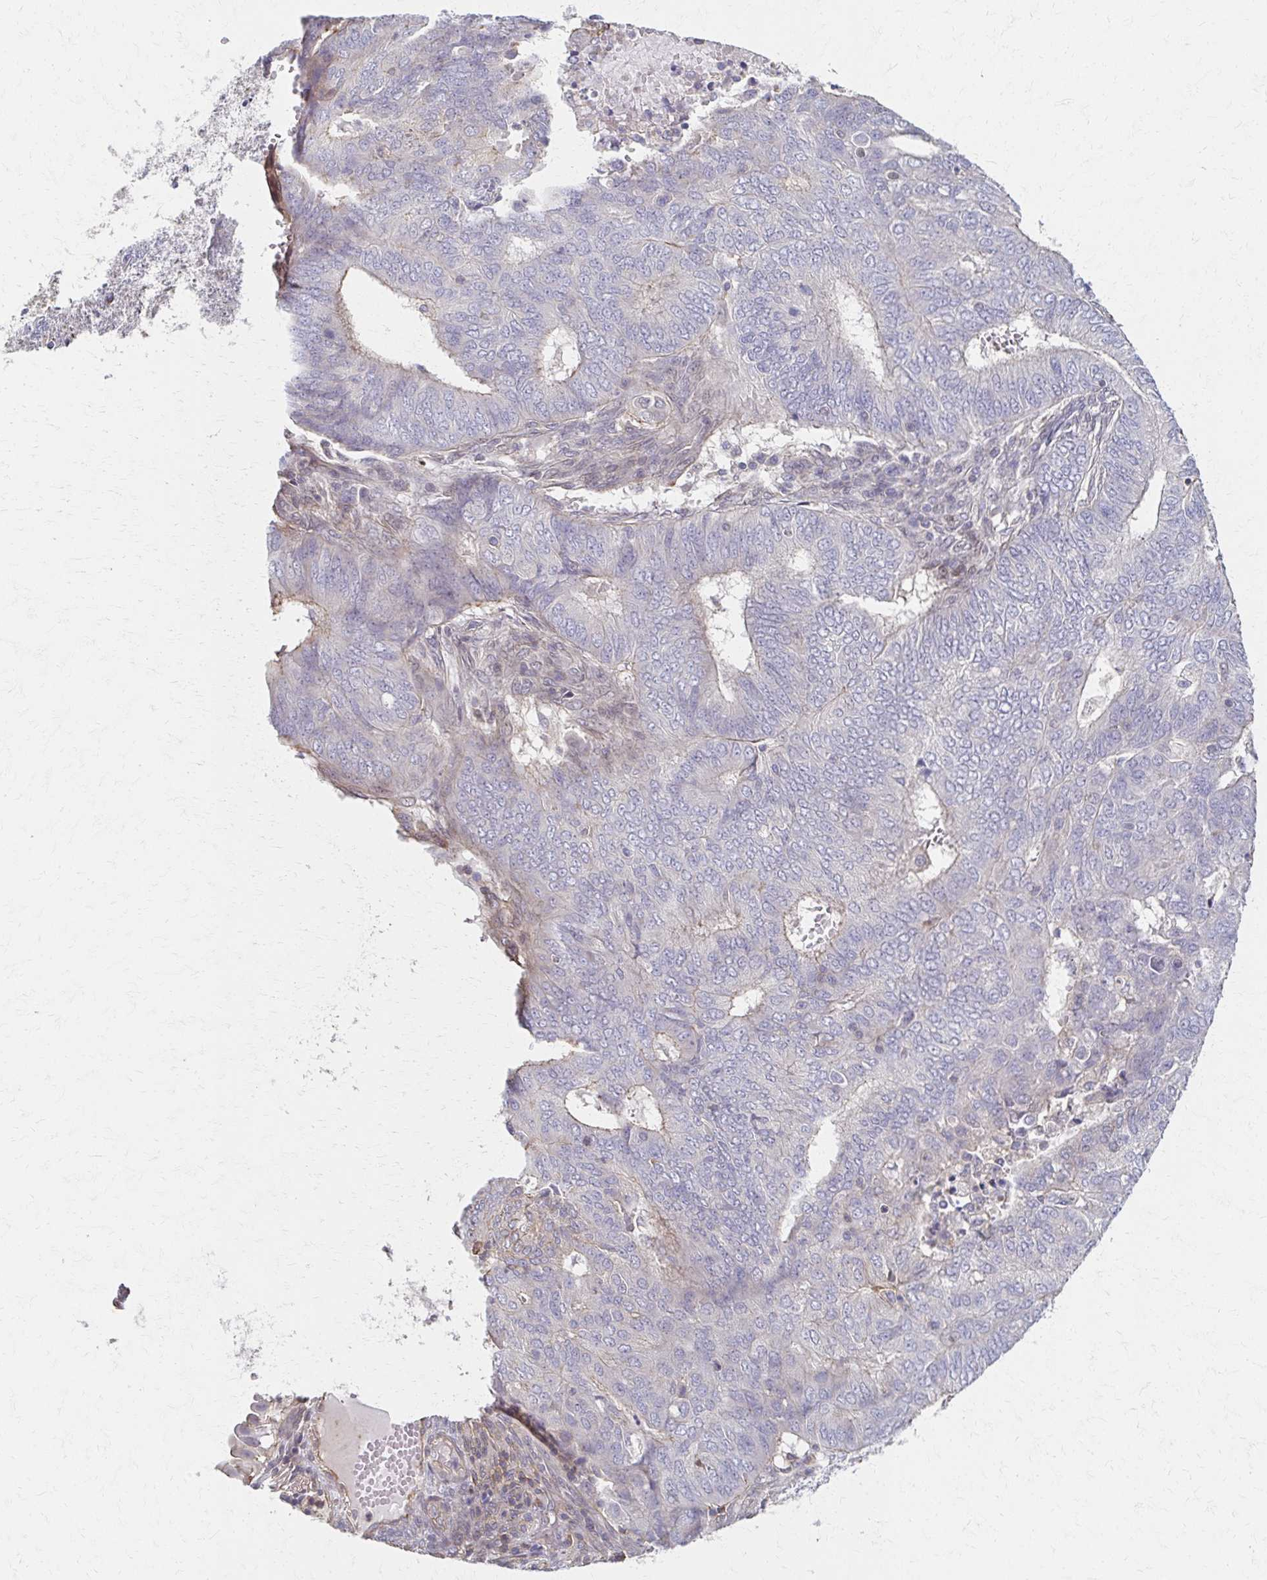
{"staining": {"intensity": "negative", "quantity": "none", "location": "none"}, "tissue": "endometrial cancer", "cell_type": "Tumor cells", "image_type": "cancer", "snomed": [{"axis": "morphology", "description": "Adenocarcinoma, NOS"}, {"axis": "topography", "description": "Endometrium"}], "caption": "Histopathology image shows no protein expression in tumor cells of adenocarcinoma (endometrial) tissue. (DAB IHC visualized using brightfield microscopy, high magnification).", "gene": "EOLA2", "patient": {"sex": "female", "age": 62}}